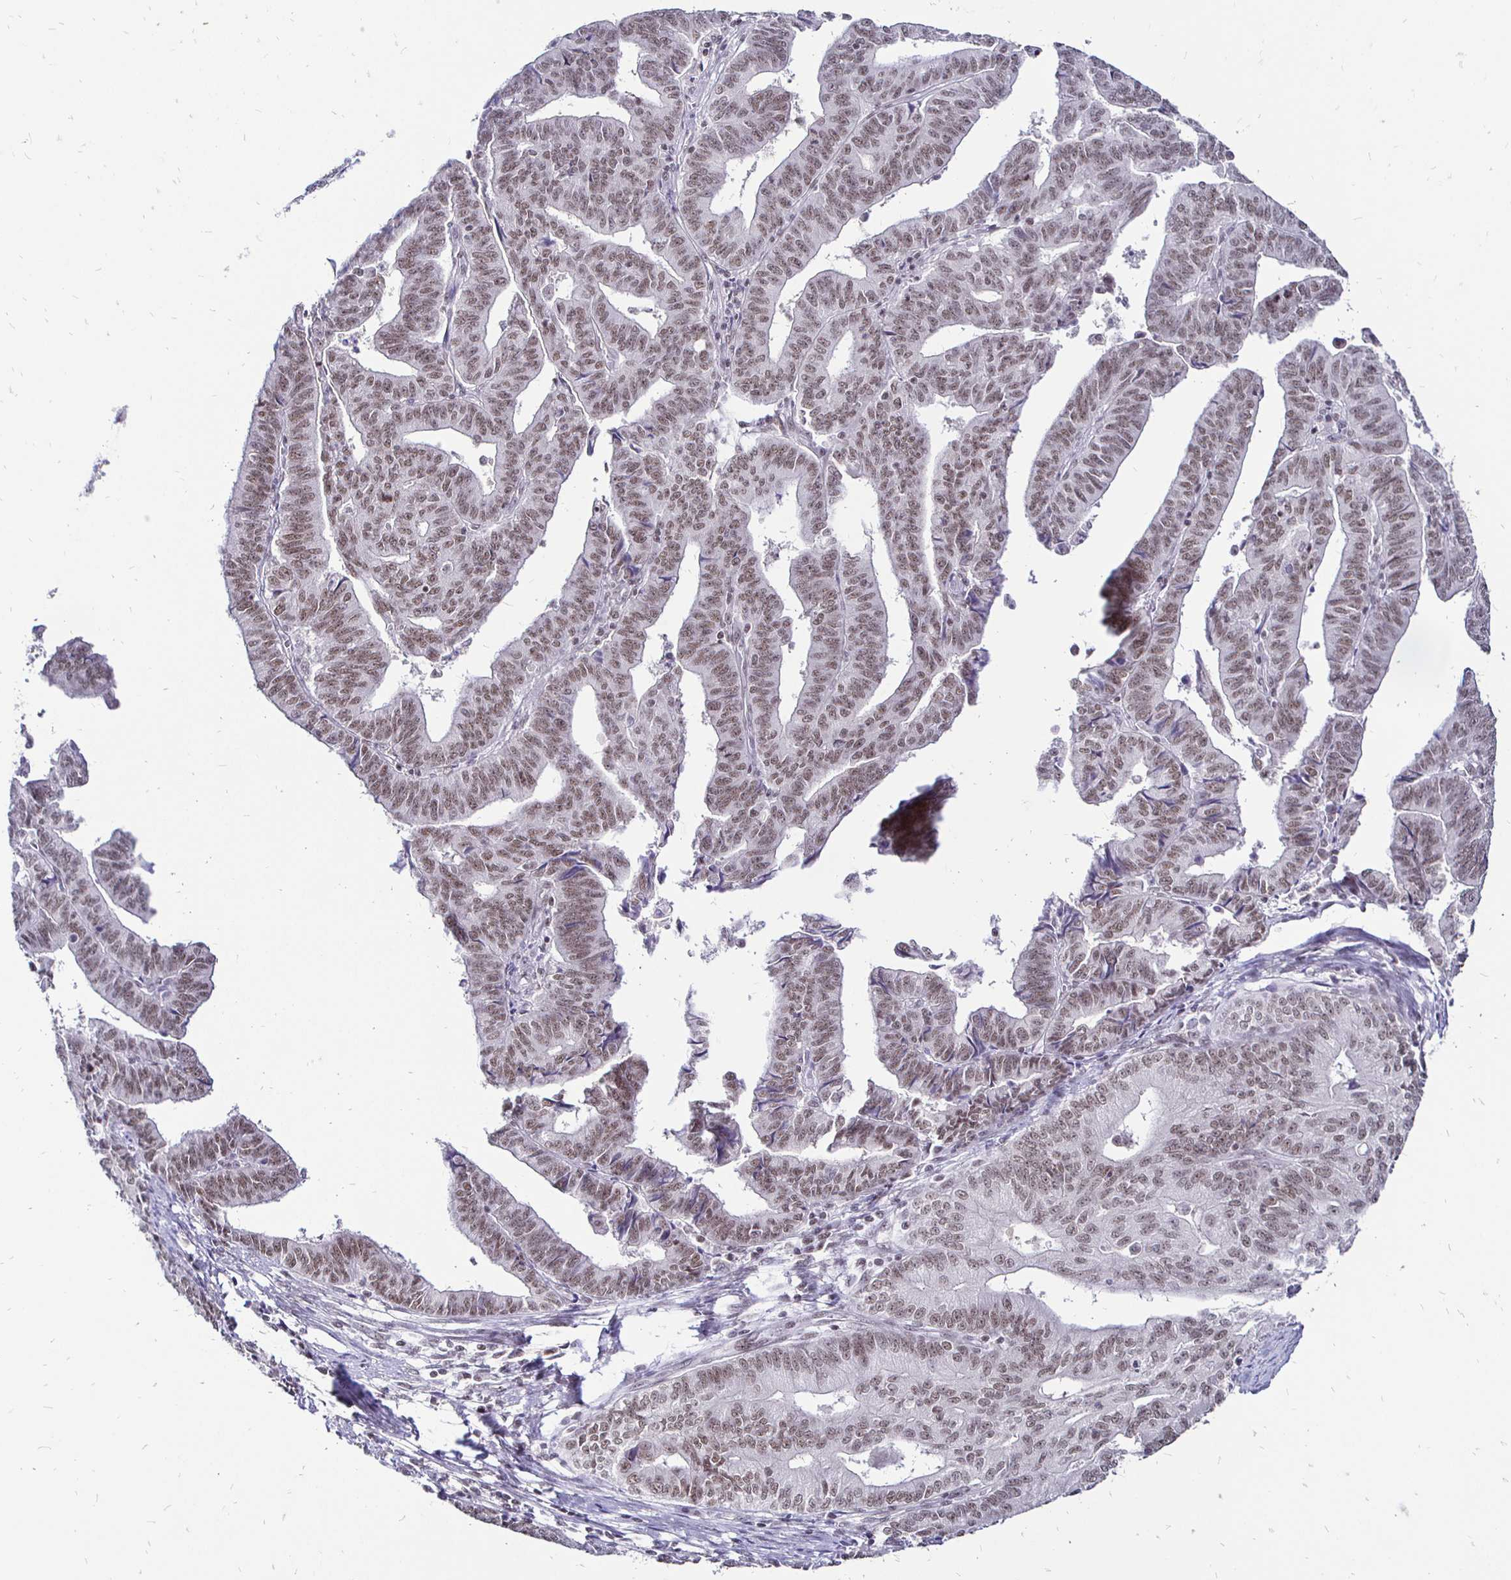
{"staining": {"intensity": "weak", "quantity": ">75%", "location": "nuclear"}, "tissue": "endometrial cancer", "cell_type": "Tumor cells", "image_type": "cancer", "snomed": [{"axis": "morphology", "description": "Adenocarcinoma, NOS"}, {"axis": "topography", "description": "Endometrium"}], "caption": "The immunohistochemical stain labels weak nuclear staining in tumor cells of endometrial cancer (adenocarcinoma) tissue. The staining was performed using DAB to visualize the protein expression in brown, while the nuclei were stained in blue with hematoxylin (Magnification: 20x).", "gene": "SIN3A", "patient": {"sex": "female", "age": 65}}